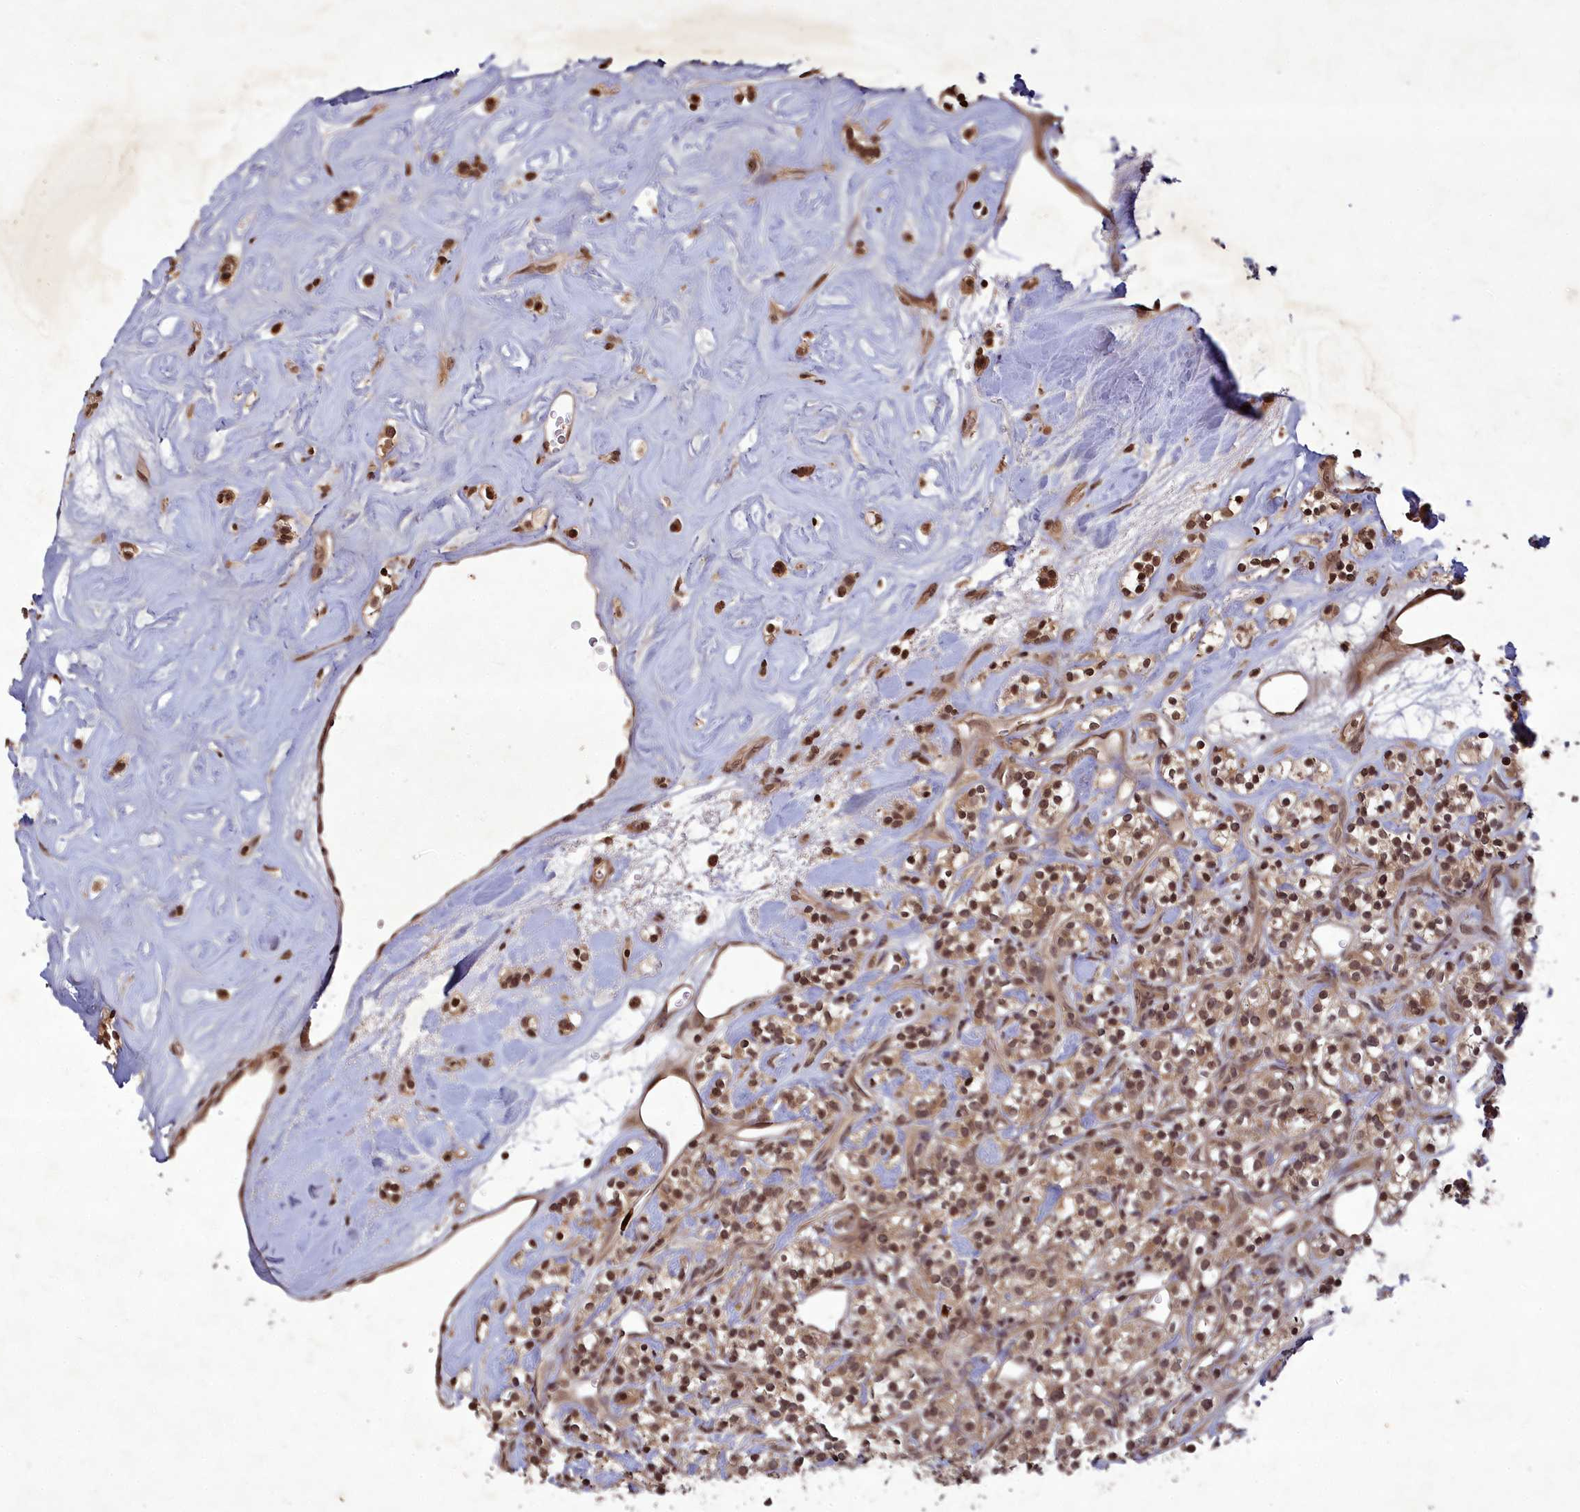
{"staining": {"intensity": "moderate", "quantity": ">75%", "location": "nuclear"}, "tissue": "renal cancer", "cell_type": "Tumor cells", "image_type": "cancer", "snomed": [{"axis": "morphology", "description": "Adenocarcinoma, NOS"}, {"axis": "topography", "description": "Kidney"}], "caption": "Tumor cells reveal medium levels of moderate nuclear positivity in approximately >75% of cells in human renal cancer.", "gene": "SRMS", "patient": {"sex": "male", "age": 77}}